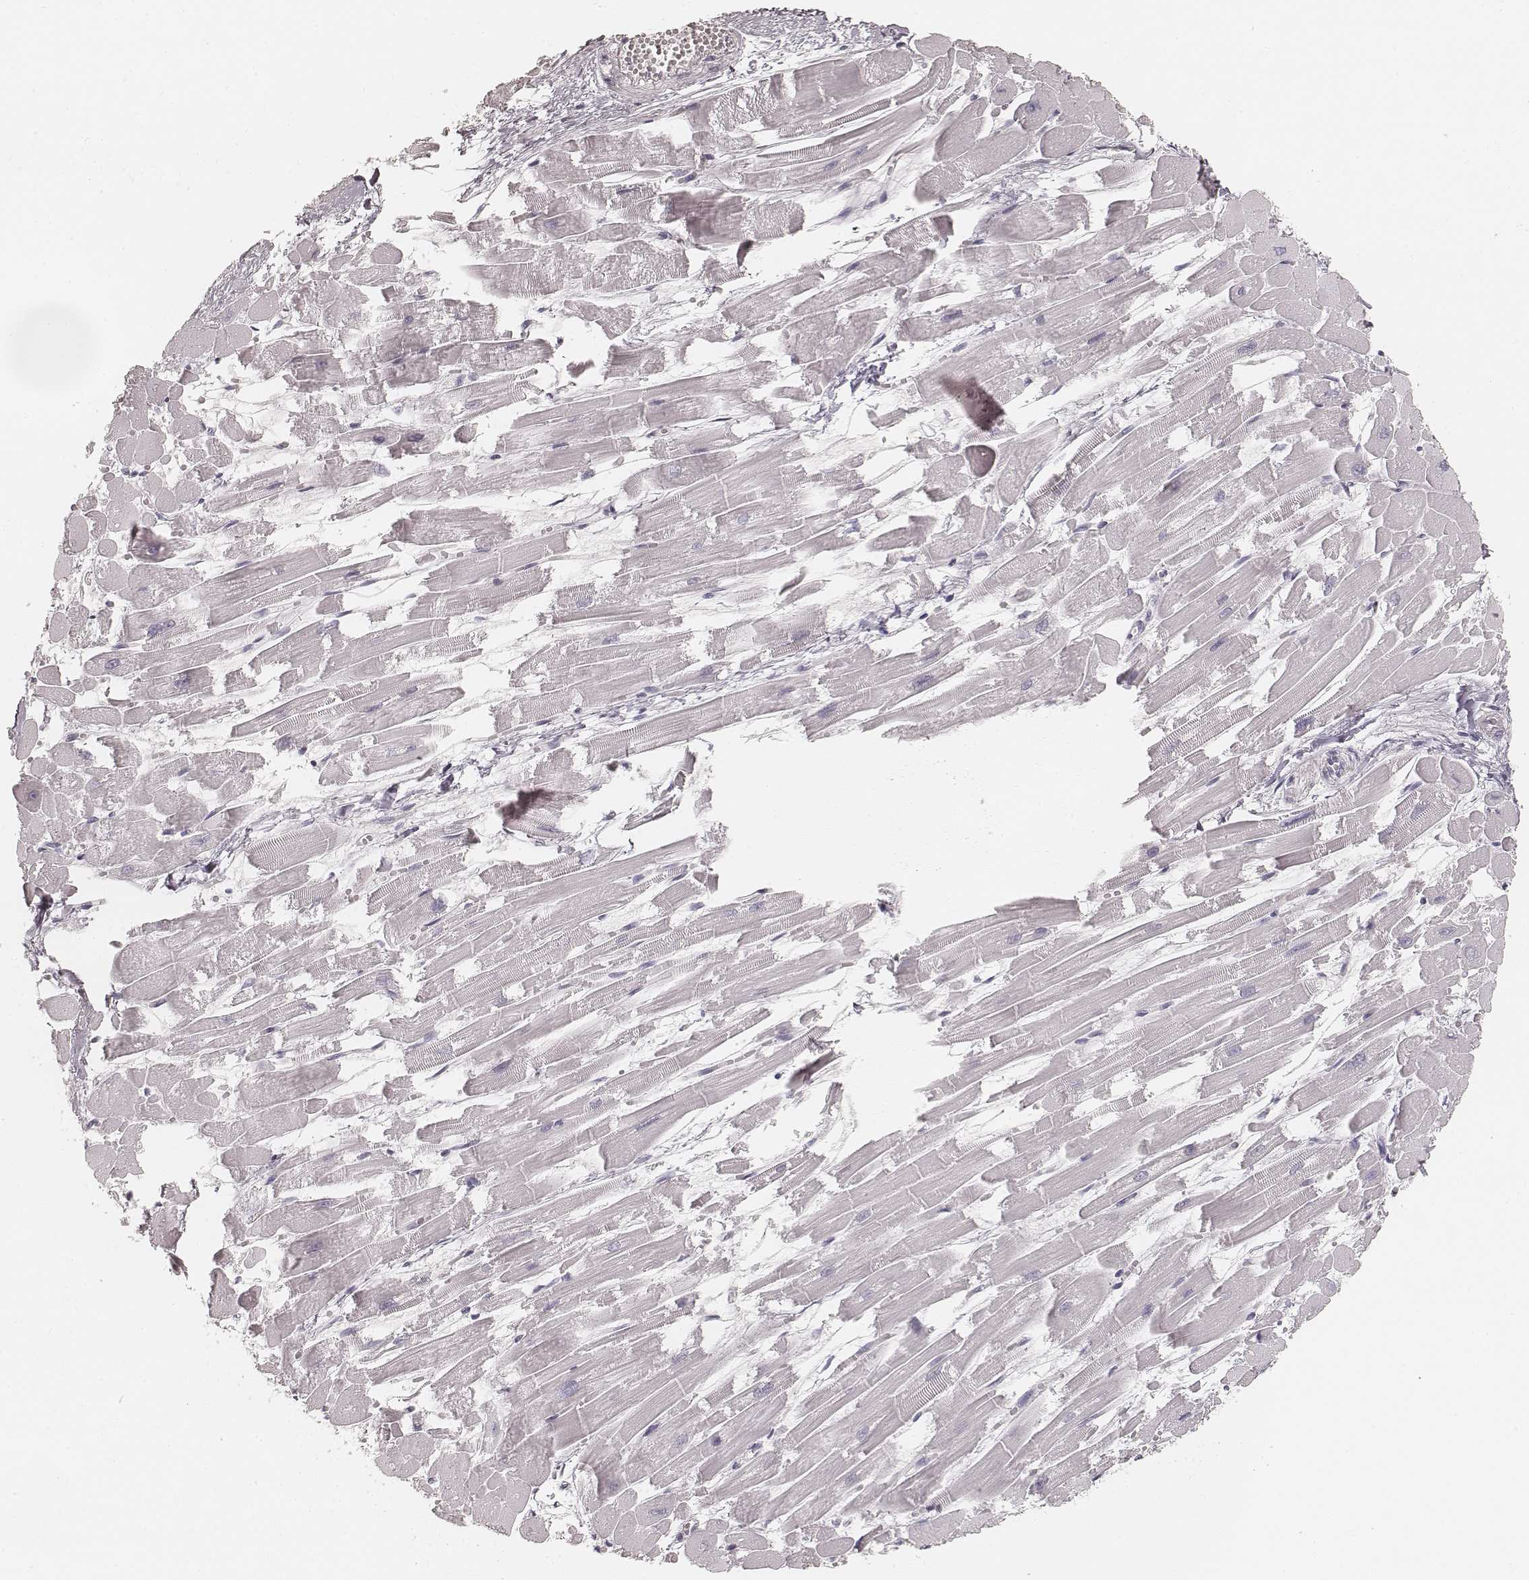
{"staining": {"intensity": "negative", "quantity": "none", "location": "none"}, "tissue": "heart muscle", "cell_type": "Cardiomyocytes", "image_type": "normal", "snomed": [{"axis": "morphology", "description": "Normal tissue, NOS"}, {"axis": "topography", "description": "Heart"}], "caption": "High power microscopy image of an IHC photomicrograph of unremarkable heart muscle, revealing no significant staining in cardiomyocytes.", "gene": "HNF4G", "patient": {"sex": "female", "age": 52}}